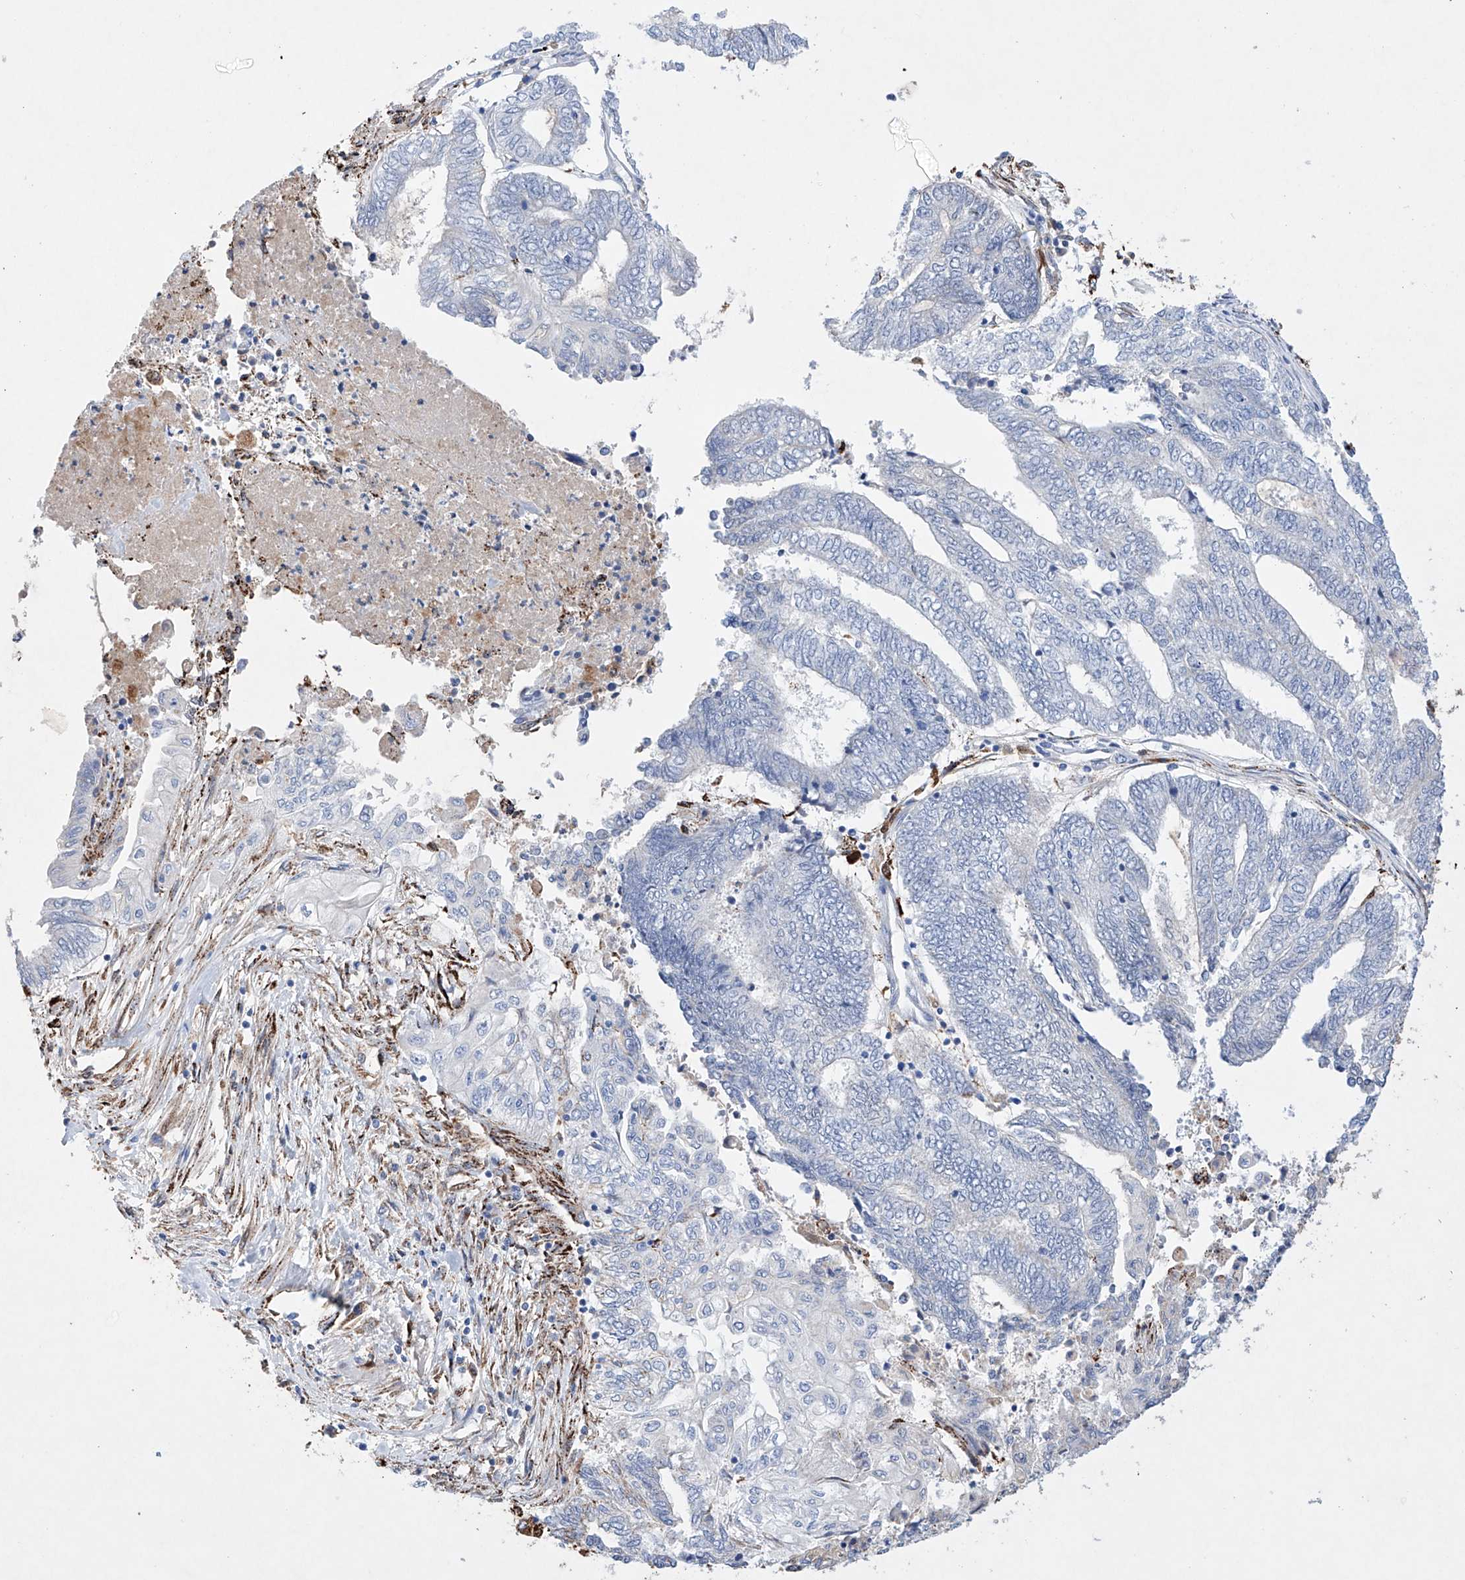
{"staining": {"intensity": "negative", "quantity": "none", "location": "none"}, "tissue": "endometrial cancer", "cell_type": "Tumor cells", "image_type": "cancer", "snomed": [{"axis": "morphology", "description": "Adenocarcinoma, NOS"}, {"axis": "topography", "description": "Uterus"}, {"axis": "topography", "description": "Endometrium"}], "caption": "Tumor cells show no significant protein expression in endometrial cancer (adenocarcinoma).", "gene": "NRROS", "patient": {"sex": "female", "age": 70}}